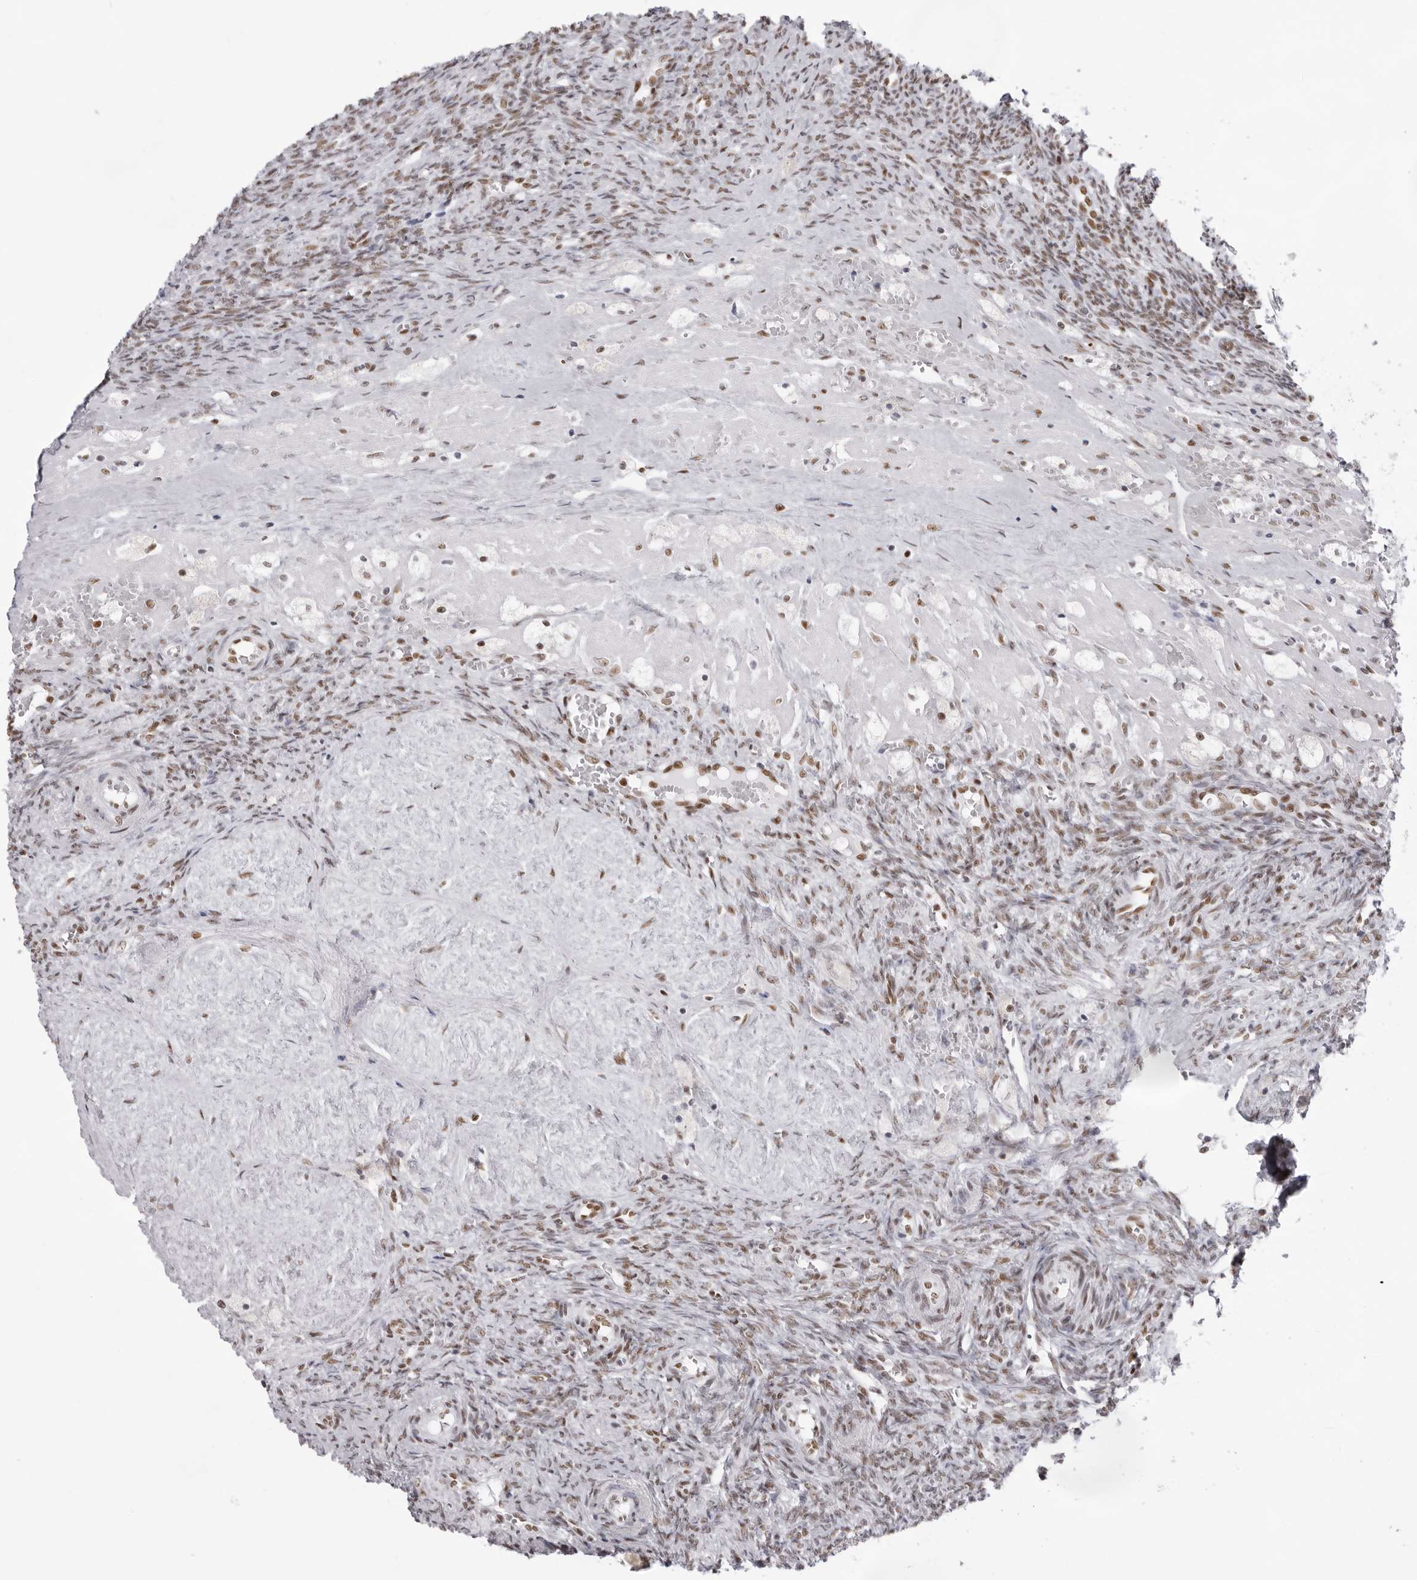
{"staining": {"intensity": "moderate", "quantity": ">75%", "location": "nuclear"}, "tissue": "ovary", "cell_type": "Follicle cells", "image_type": "normal", "snomed": [{"axis": "morphology", "description": "Normal tissue, NOS"}, {"axis": "topography", "description": "Ovary"}], "caption": "A high-resolution histopathology image shows immunohistochemistry staining of normal ovary, which shows moderate nuclear positivity in about >75% of follicle cells.", "gene": "IRF2BP2", "patient": {"sex": "female", "age": 41}}